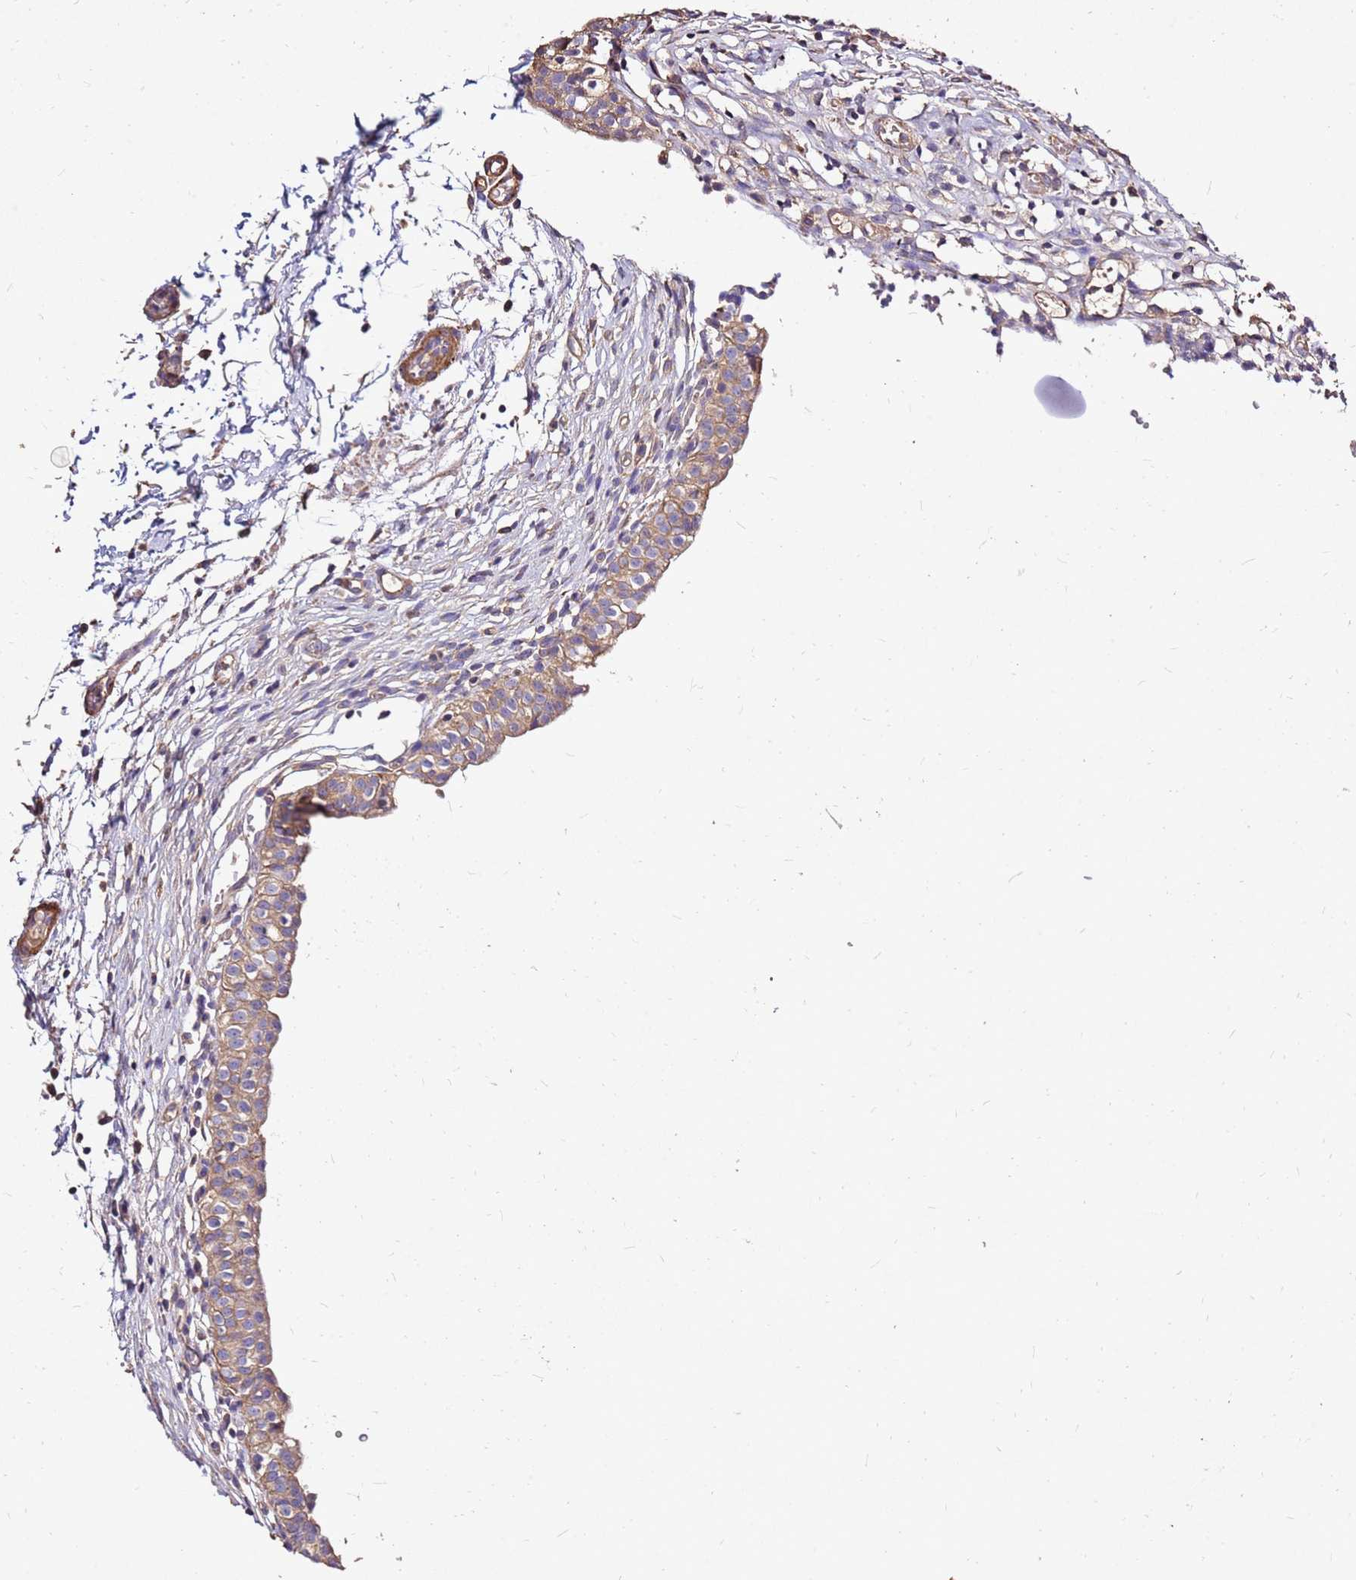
{"staining": {"intensity": "moderate", "quantity": ">75%", "location": "cytoplasmic/membranous"}, "tissue": "urinary bladder", "cell_type": "Urothelial cells", "image_type": "normal", "snomed": [{"axis": "morphology", "description": "Normal tissue, NOS"}, {"axis": "topography", "description": "Urinary bladder"}, {"axis": "topography", "description": "Peripheral nerve tissue"}], "caption": "Urinary bladder was stained to show a protein in brown. There is medium levels of moderate cytoplasmic/membranous expression in approximately >75% of urothelial cells. (DAB = brown stain, brightfield microscopy at high magnification).", "gene": "EXD3", "patient": {"sex": "male", "age": 55}}